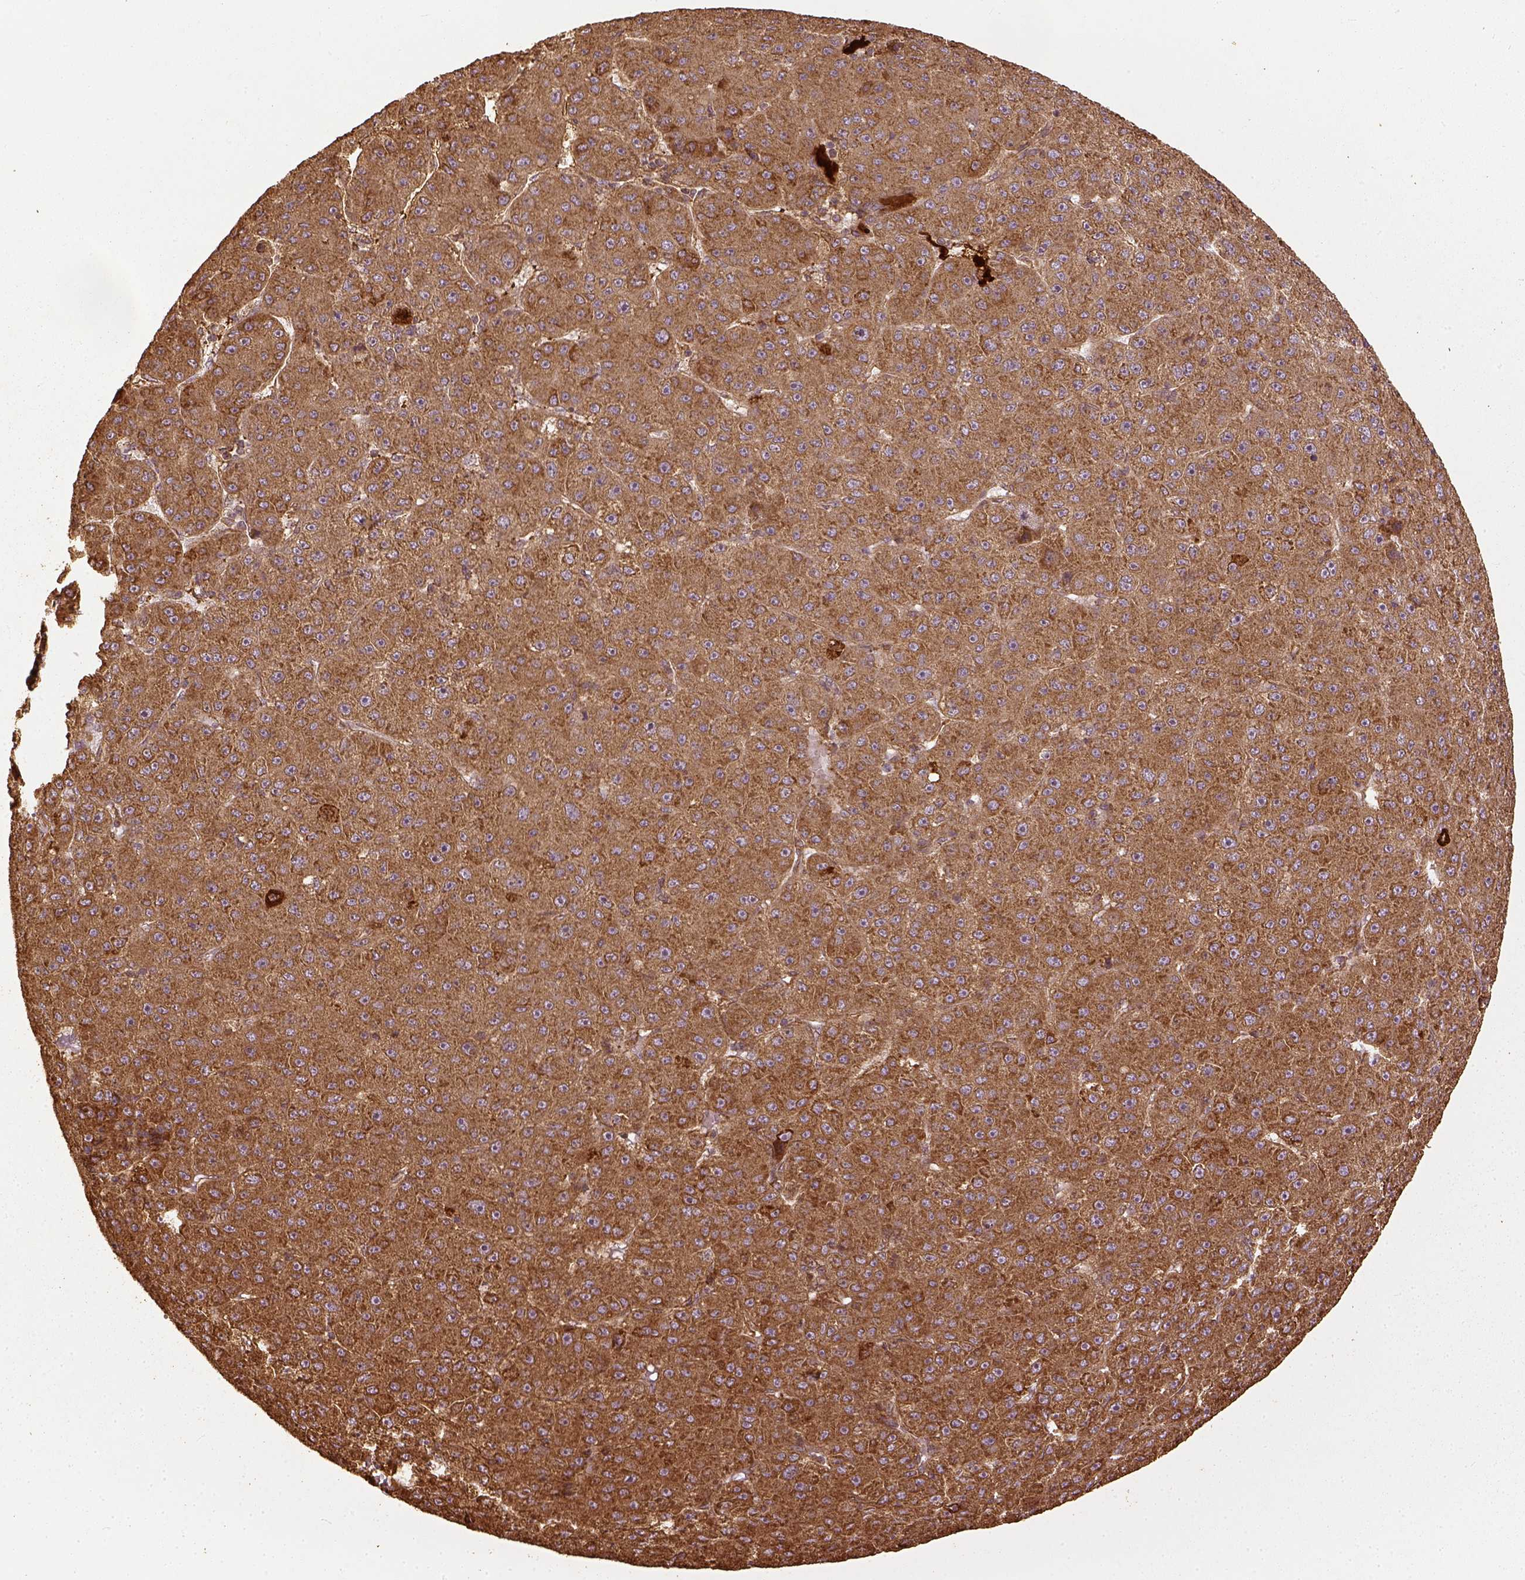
{"staining": {"intensity": "moderate", "quantity": ">75%", "location": "cytoplasmic/membranous"}, "tissue": "liver cancer", "cell_type": "Tumor cells", "image_type": "cancer", "snomed": [{"axis": "morphology", "description": "Carcinoma, Hepatocellular, NOS"}, {"axis": "topography", "description": "Liver"}], "caption": "This histopathology image demonstrates IHC staining of liver hepatocellular carcinoma, with medium moderate cytoplasmic/membranous staining in approximately >75% of tumor cells.", "gene": "VEGFA", "patient": {"sex": "male", "age": 67}}